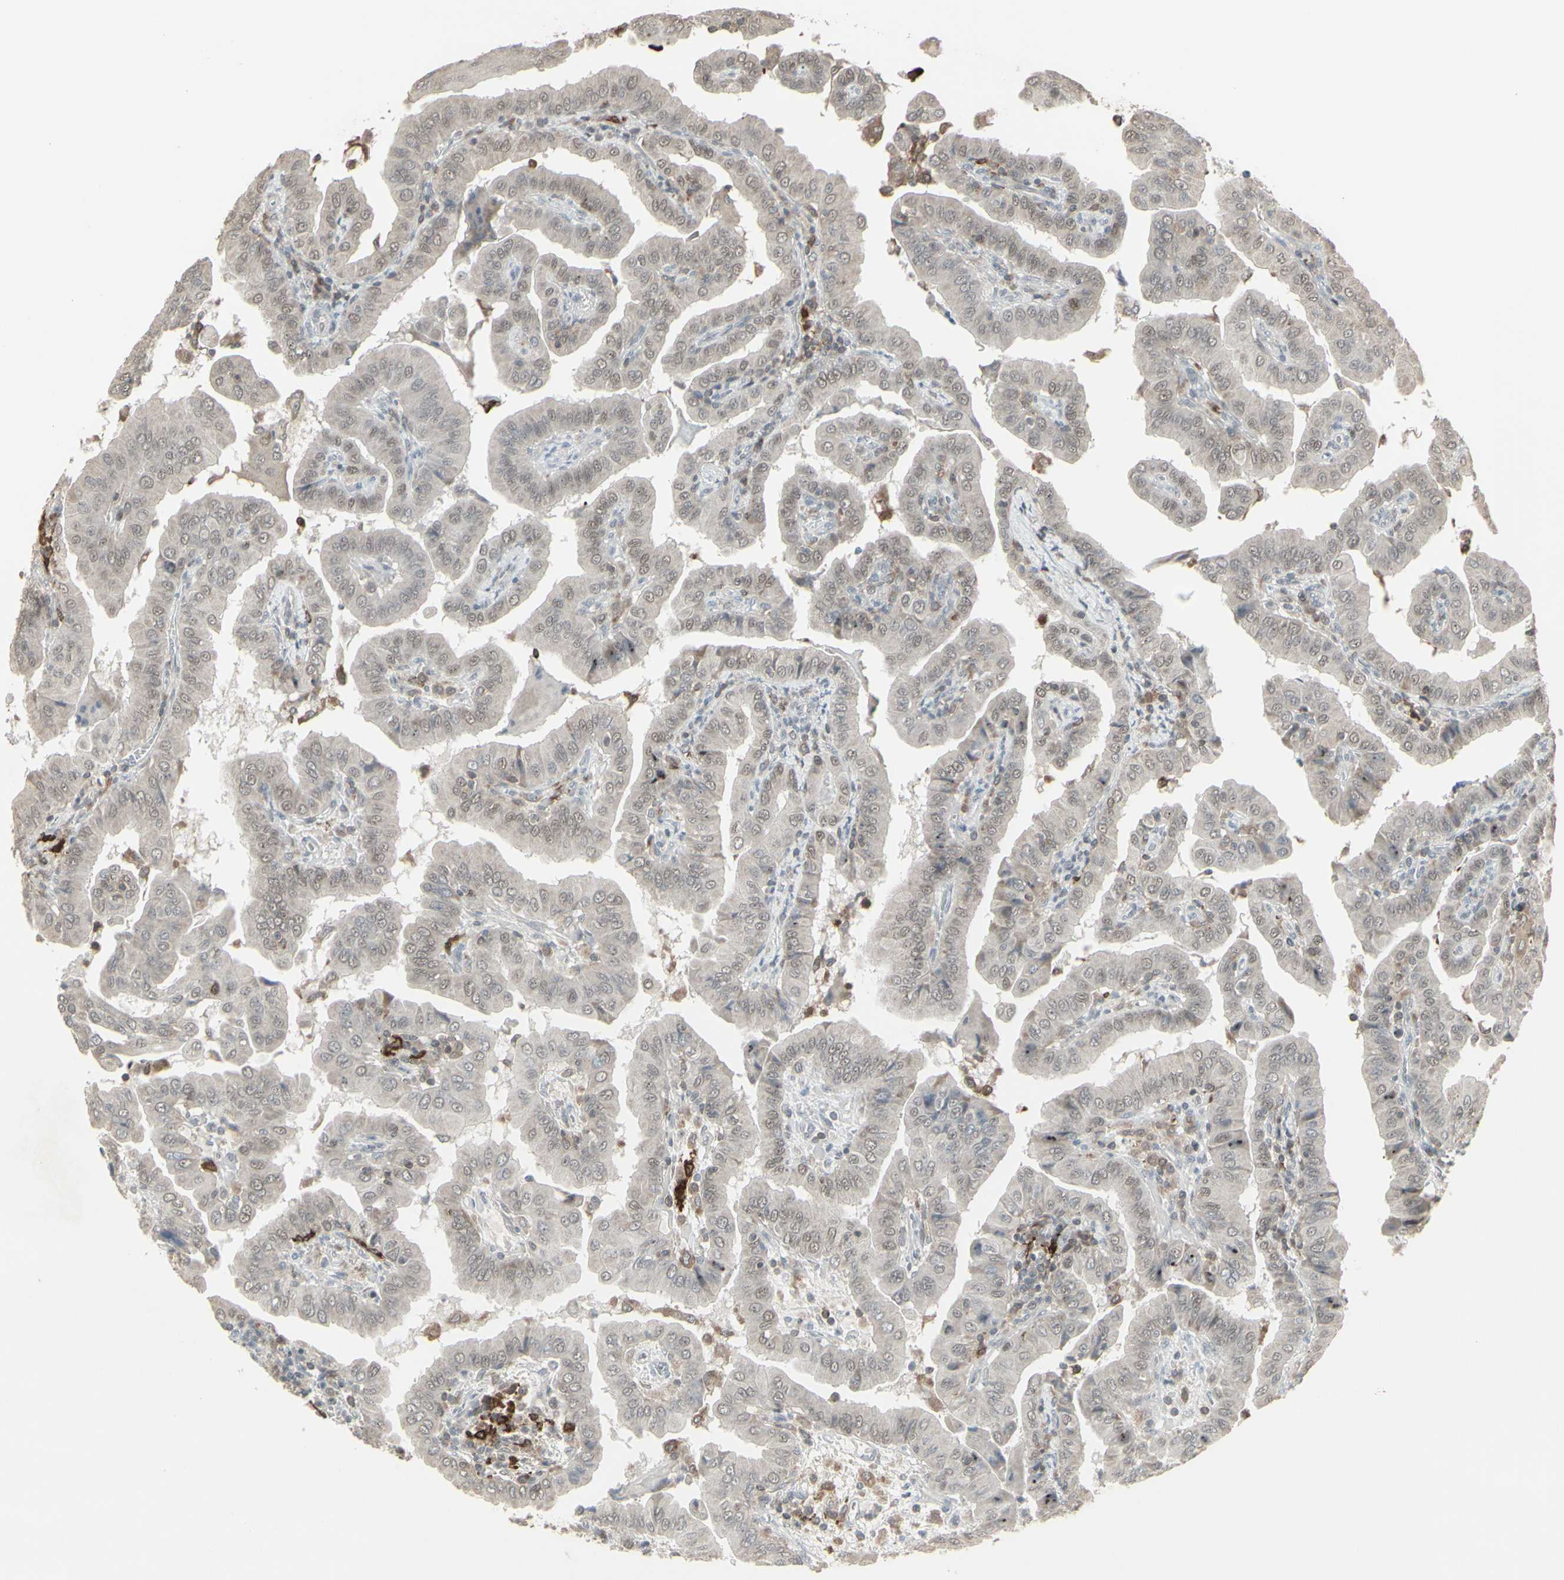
{"staining": {"intensity": "negative", "quantity": "none", "location": "none"}, "tissue": "thyroid cancer", "cell_type": "Tumor cells", "image_type": "cancer", "snomed": [{"axis": "morphology", "description": "Papillary adenocarcinoma, NOS"}, {"axis": "topography", "description": "Thyroid gland"}], "caption": "Protein analysis of papillary adenocarcinoma (thyroid) exhibits no significant staining in tumor cells.", "gene": "SAMSN1", "patient": {"sex": "male", "age": 33}}